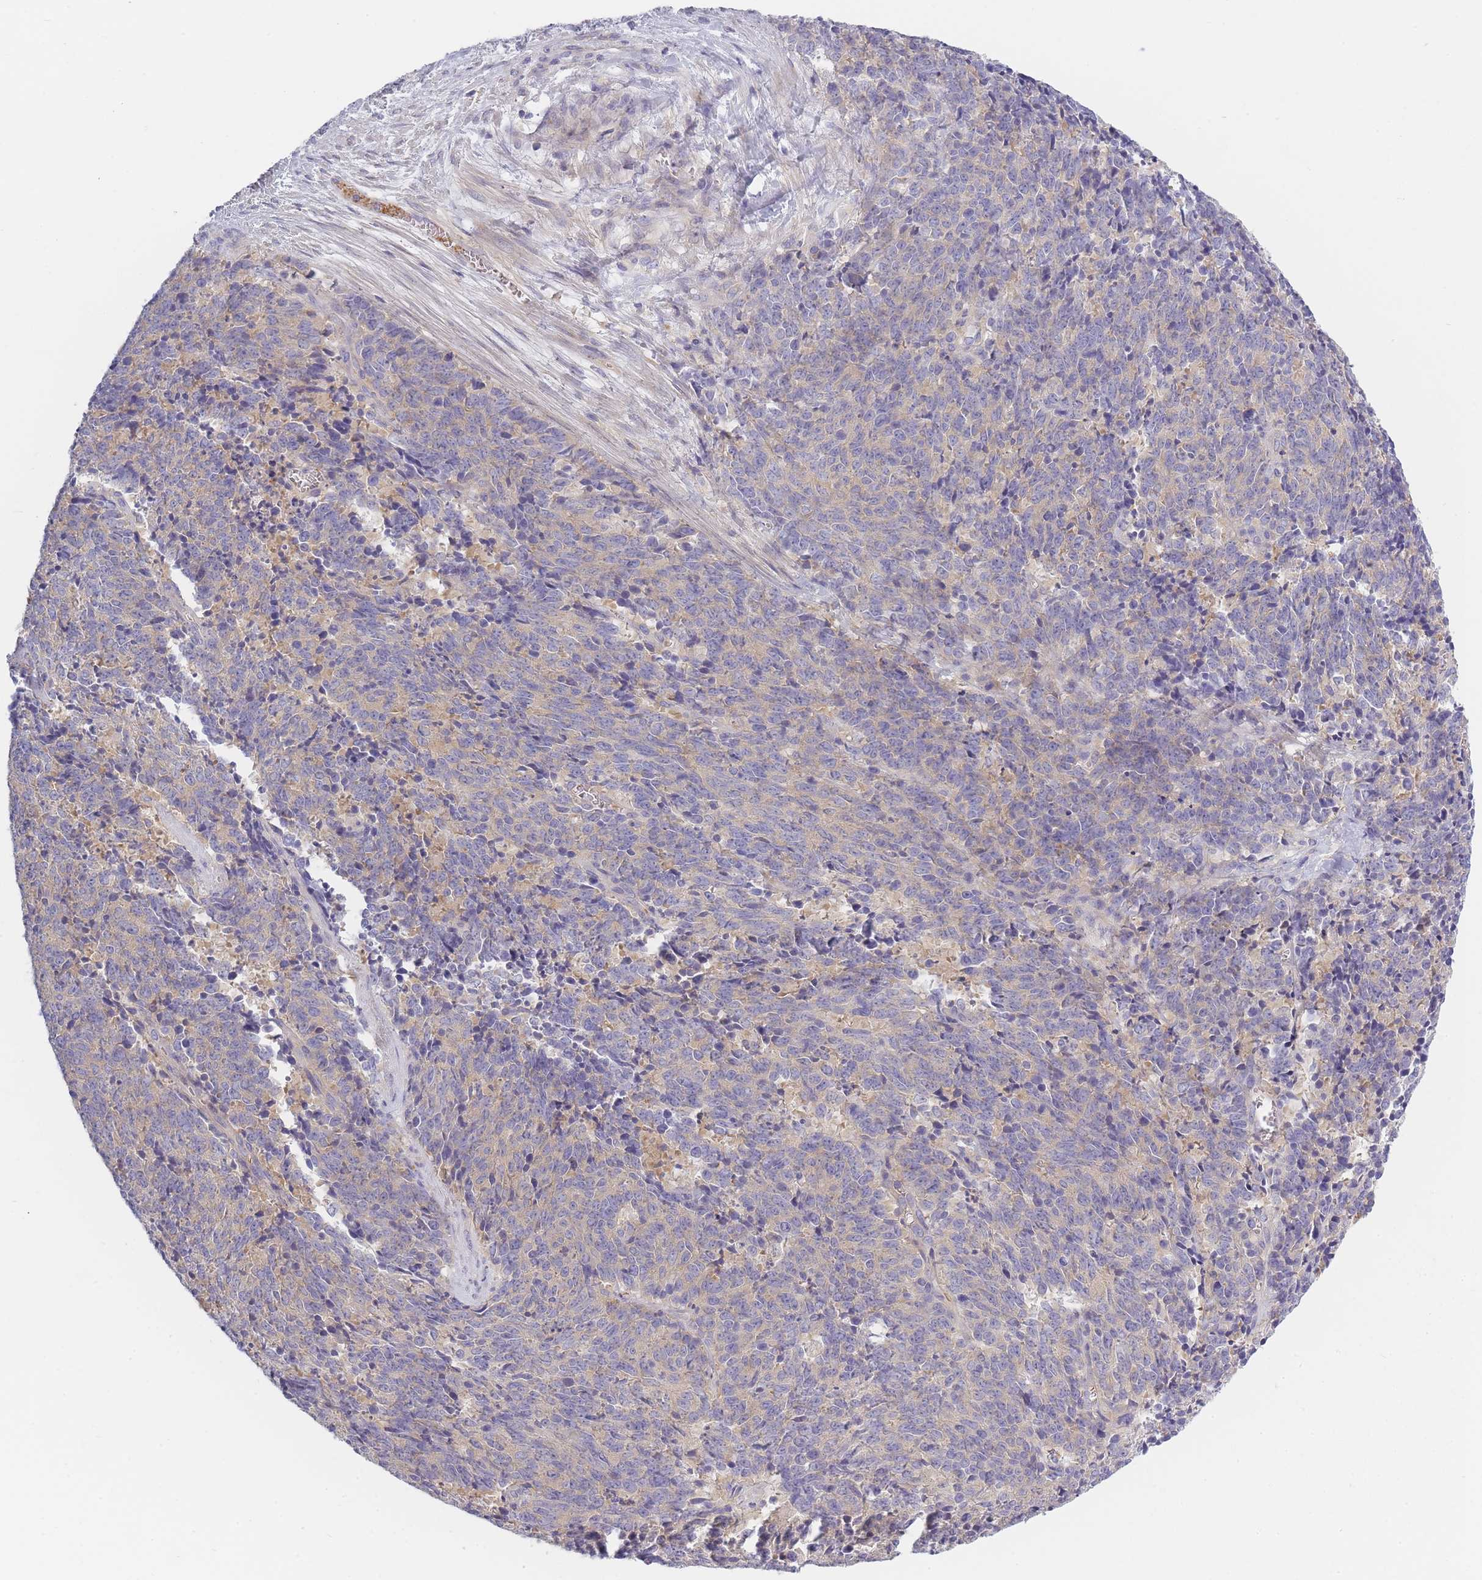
{"staining": {"intensity": "negative", "quantity": "none", "location": "none"}, "tissue": "cervical cancer", "cell_type": "Tumor cells", "image_type": "cancer", "snomed": [{"axis": "morphology", "description": "Squamous cell carcinoma, NOS"}, {"axis": "topography", "description": "Cervix"}], "caption": "Human squamous cell carcinoma (cervical) stained for a protein using immunohistochemistry (IHC) displays no expression in tumor cells.", "gene": "AP3M2", "patient": {"sex": "female", "age": 29}}